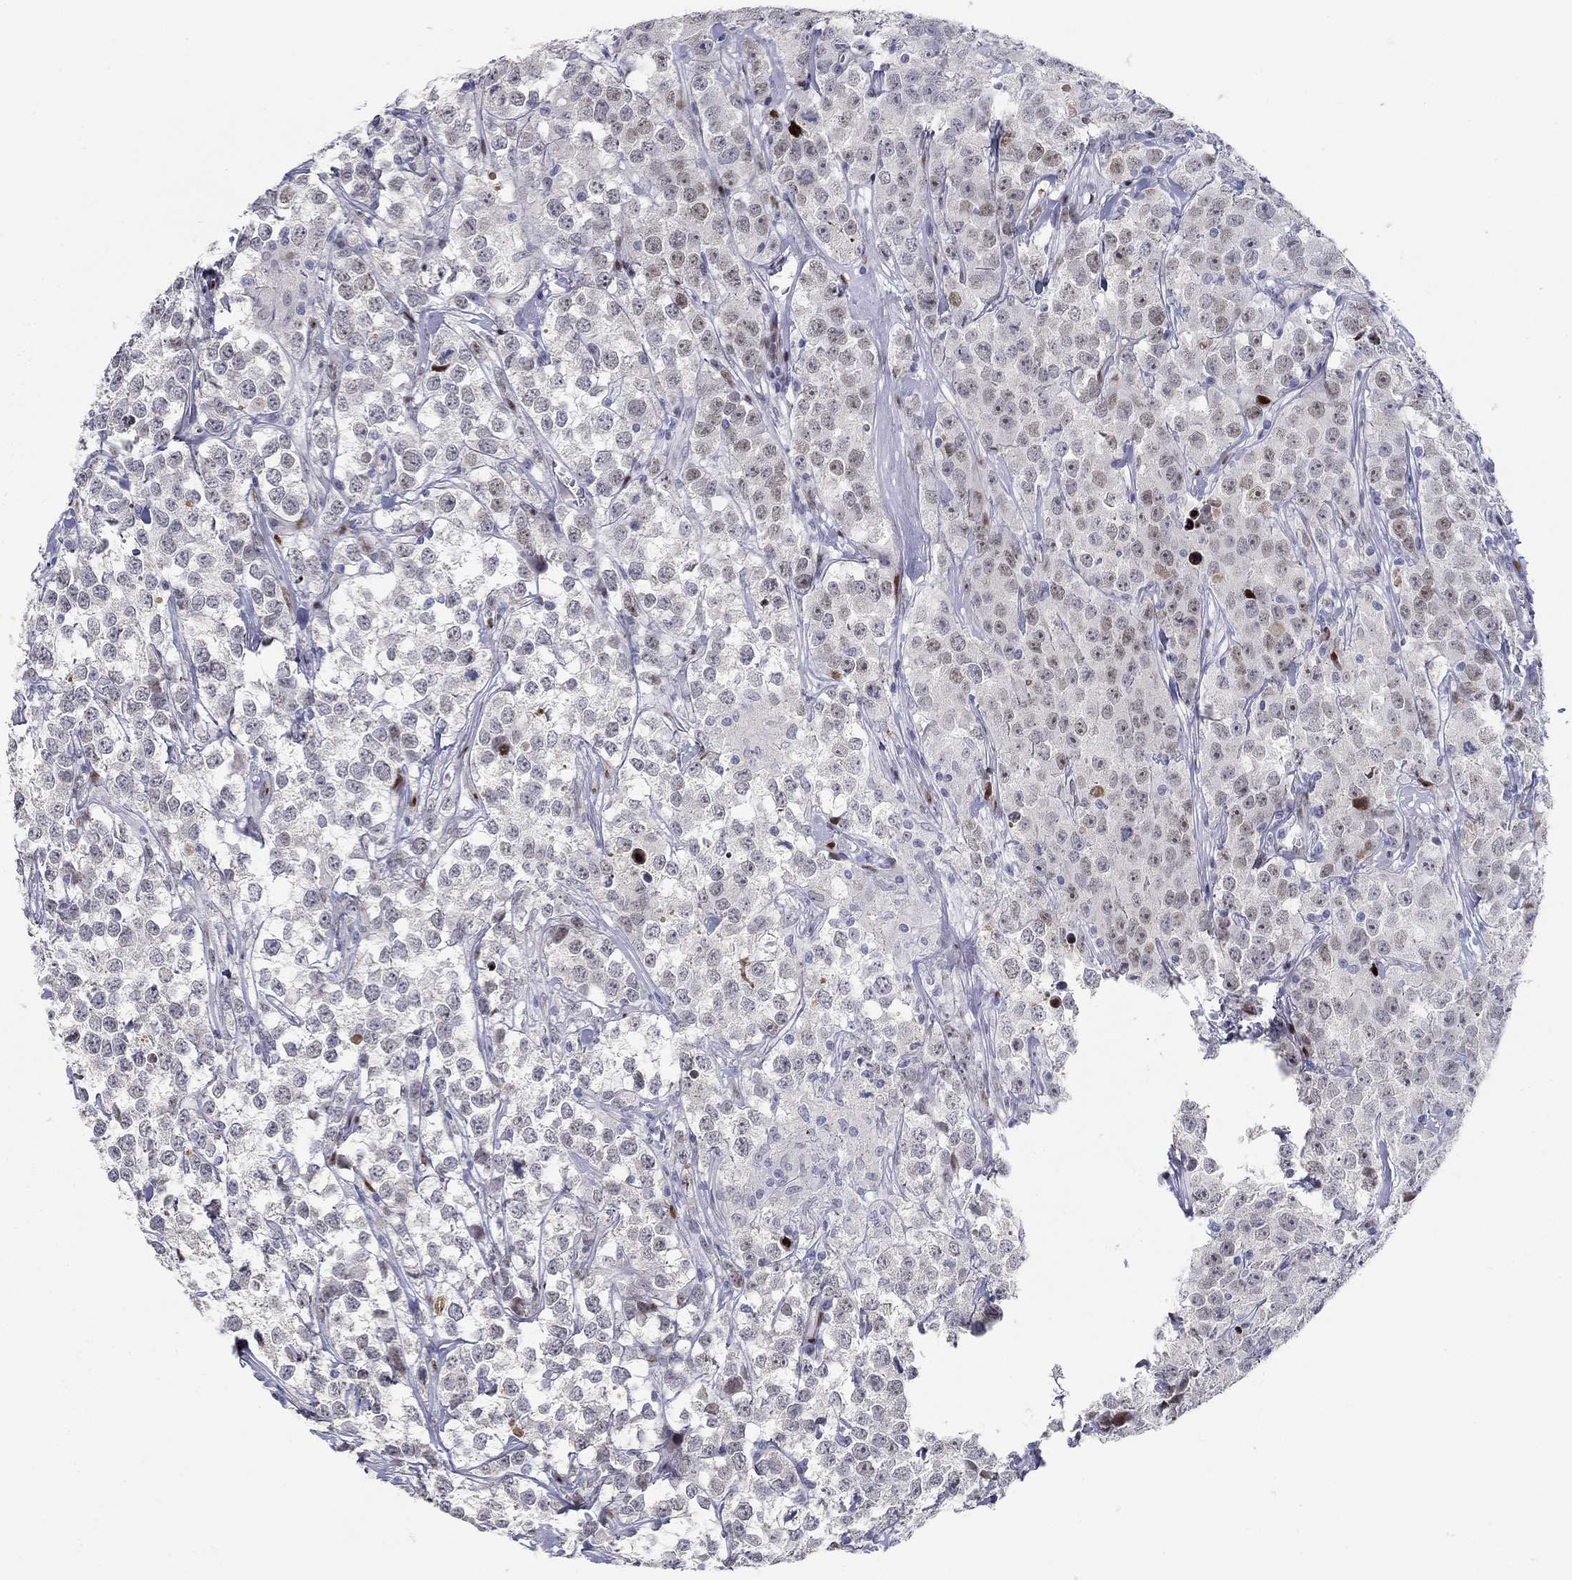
{"staining": {"intensity": "moderate", "quantity": "<25%", "location": "nuclear"}, "tissue": "testis cancer", "cell_type": "Tumor cells", "image_type": "cancer", "snomed": [{"axis": "morphology", "description": "Seminoma, NOS"}, {"axis": "topography", "description": "Testis"}], "caption": "Testis cancer (seminoma) stained with a brown dye displays moderate nuclear positive positivity in about <25% of tumor cells.", "gene": "RAPGEF5", "patient": {"sex": "male", "age": 59}}